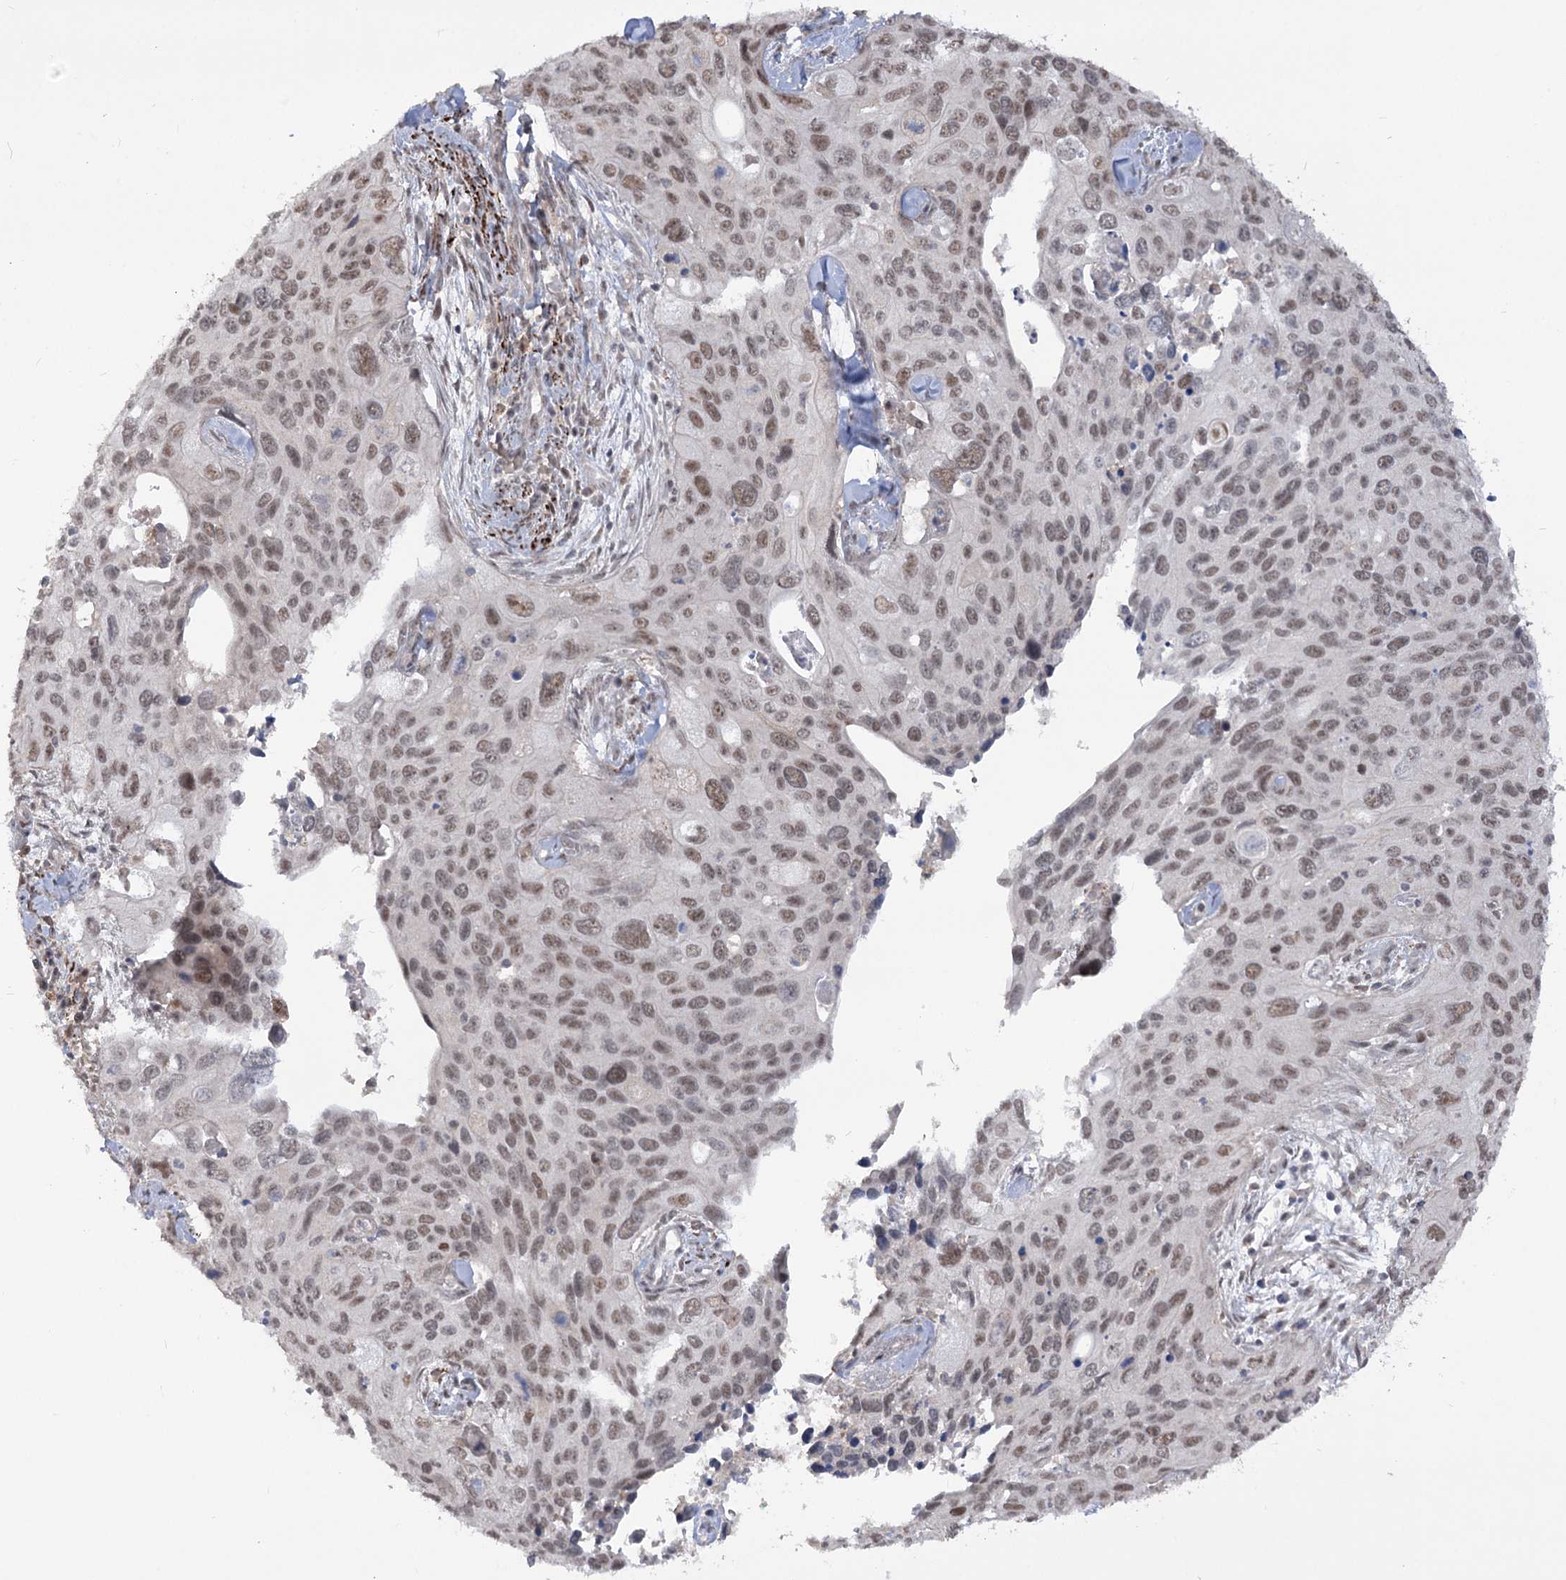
{"staining": {"intensity": "weak", "quantity": "25%-75%", "location": "nuclear"}, "tissue": "cervical cancer", "cell_type": "Tumor cells", "image_type": "cancer", "snomed": [{"axis": "morphology", "description": "Squamous cell carcinoma, NOS"}, {"axis": "topography", "description": "Cervix"}], "caption": "Cervical squamous cell carcinoma stained with a brown dye displays weak nuclear positive positivity in about 25%-75% of tumor cells.", "gene": "ZSCAN23", "patient": {"sex": "female", "age": 55}}